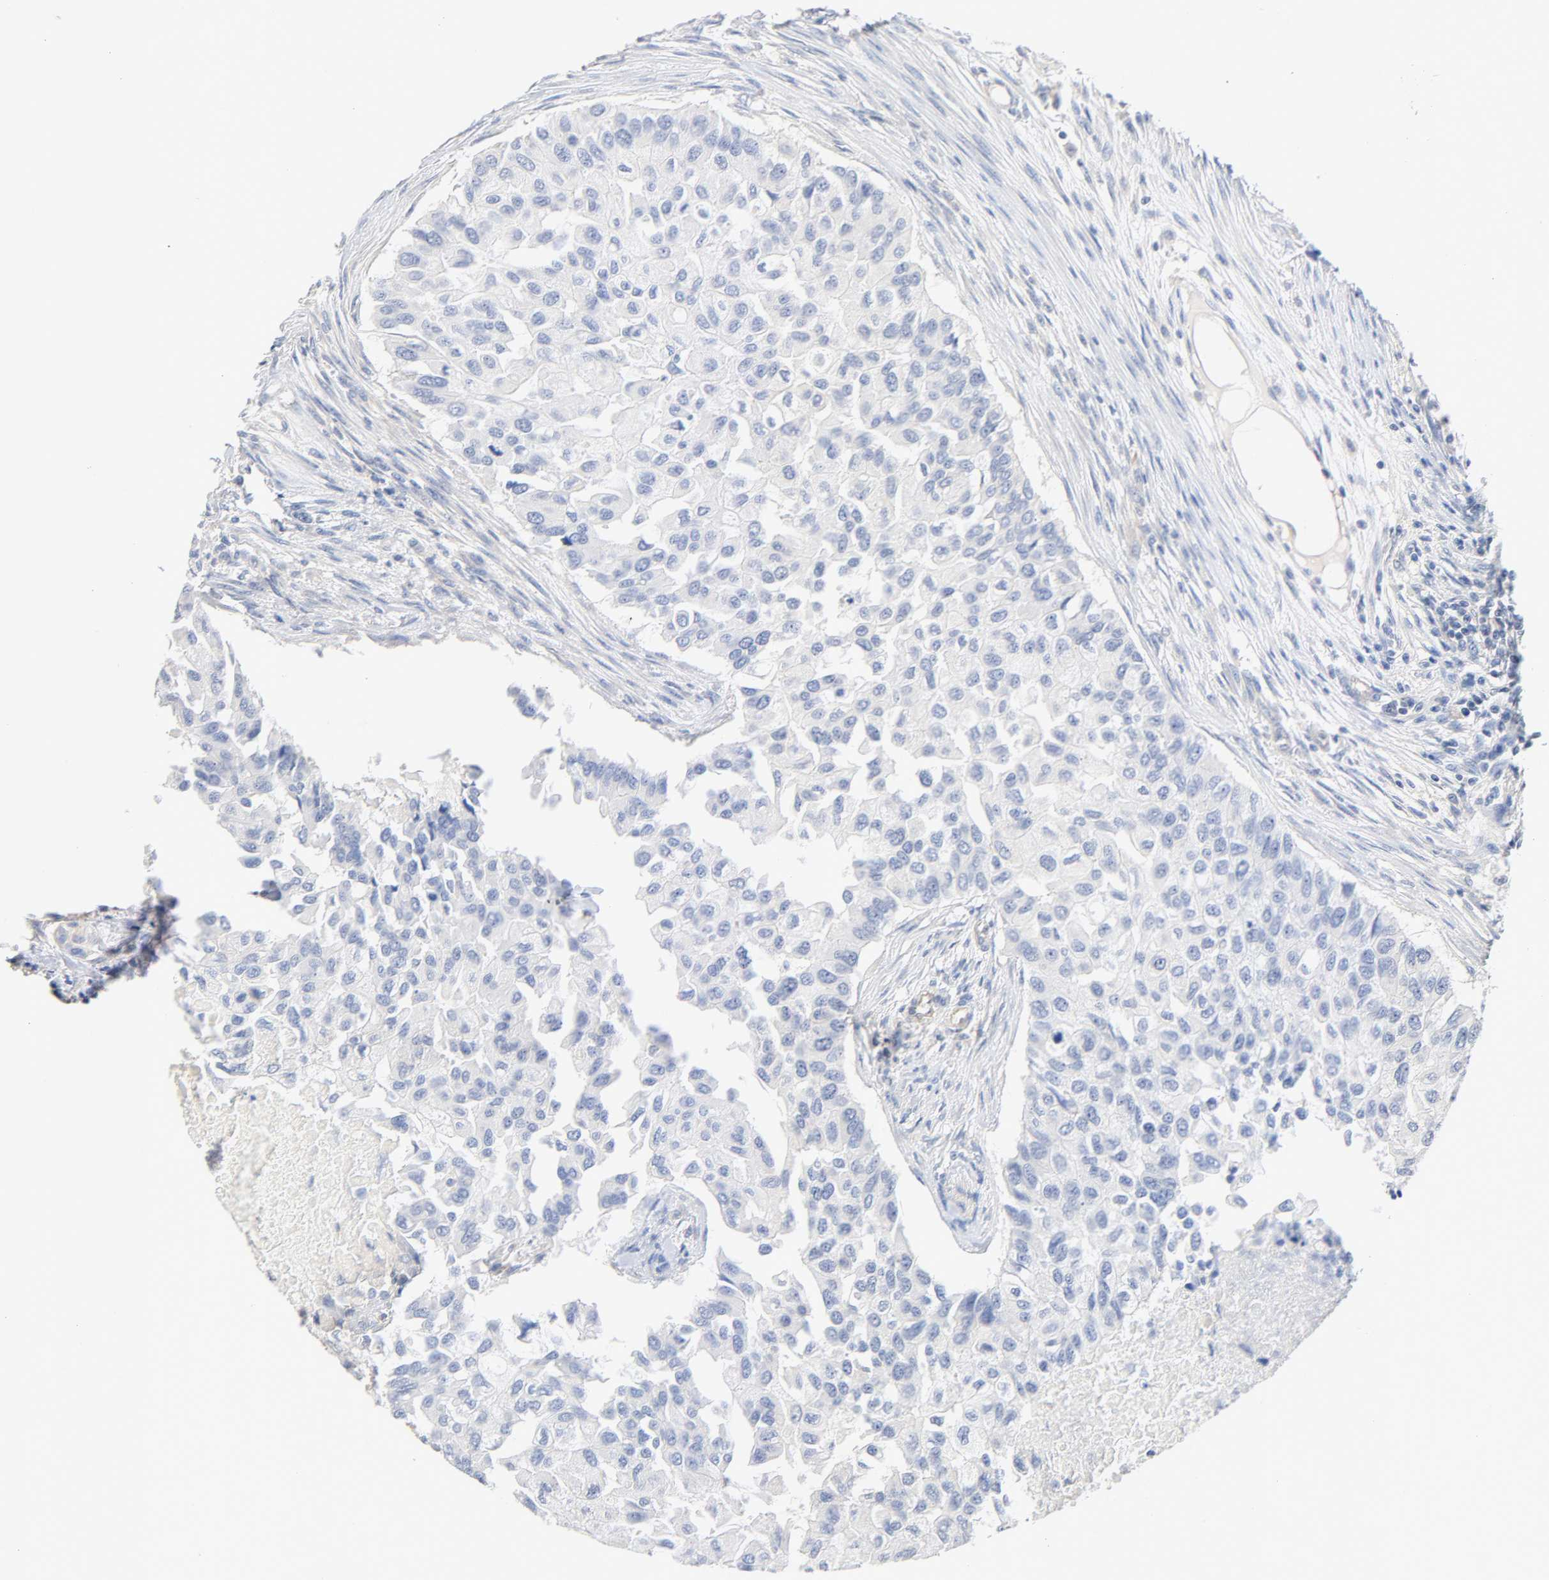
{"staining": {"intensity": "negative", "quantity": "none", "location": "none"}, "tissue": "breast cancer", "cell_type": "Tumor cells", "image_type": "cancer", "snomed": [{"axis": "morphology", "description": "Normal tissue, NOS"}, {"axis": "morphology", "description": "Duct carcinoma"}, {"axis": "topography", "description": "Breast"}], "caption": "Breast cancer was stained to show a protein in brown. There is no significant expression in tumor cells.", "gene": "MALT1", "patient": {"sex": "female", "age": 49}}